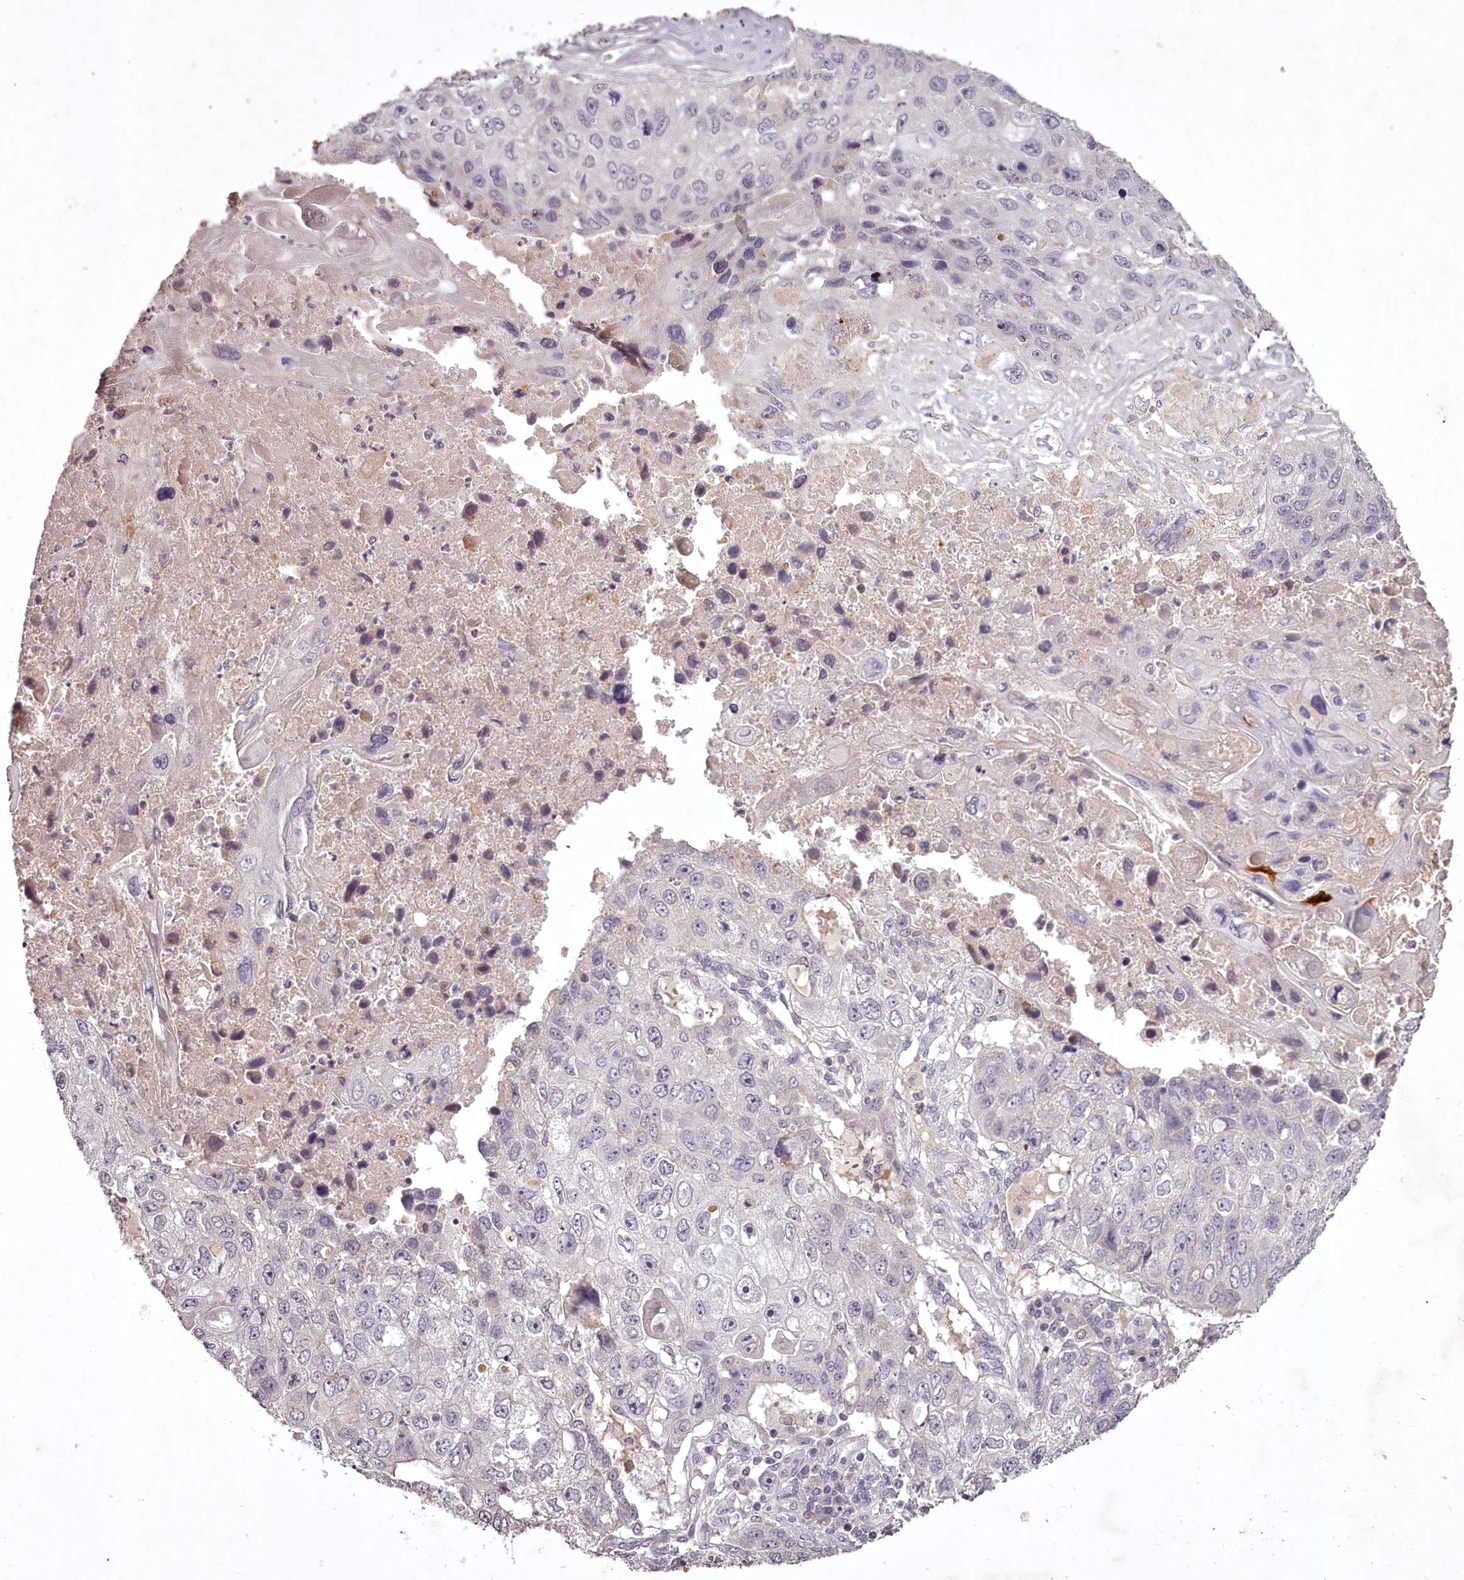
{"staining": {"intensity": "negative", "quantity": "none", "location": "none"}, "tissue": "lung cancer", "cell_type": "Tumor cells", "image_type": "cancer", "snomed": [{"axis": "morphology", "description": "Squamous cell carcinoma, NOS"}, {"axis": "topography", "description": "Lung"}], "caption": "Immunohistochemistry of human squamous cell carcinoma (lung) displays no expression in tumor cells.", "gene": "RBMXL2", "patient": {"sex": "male", "age": 61}}